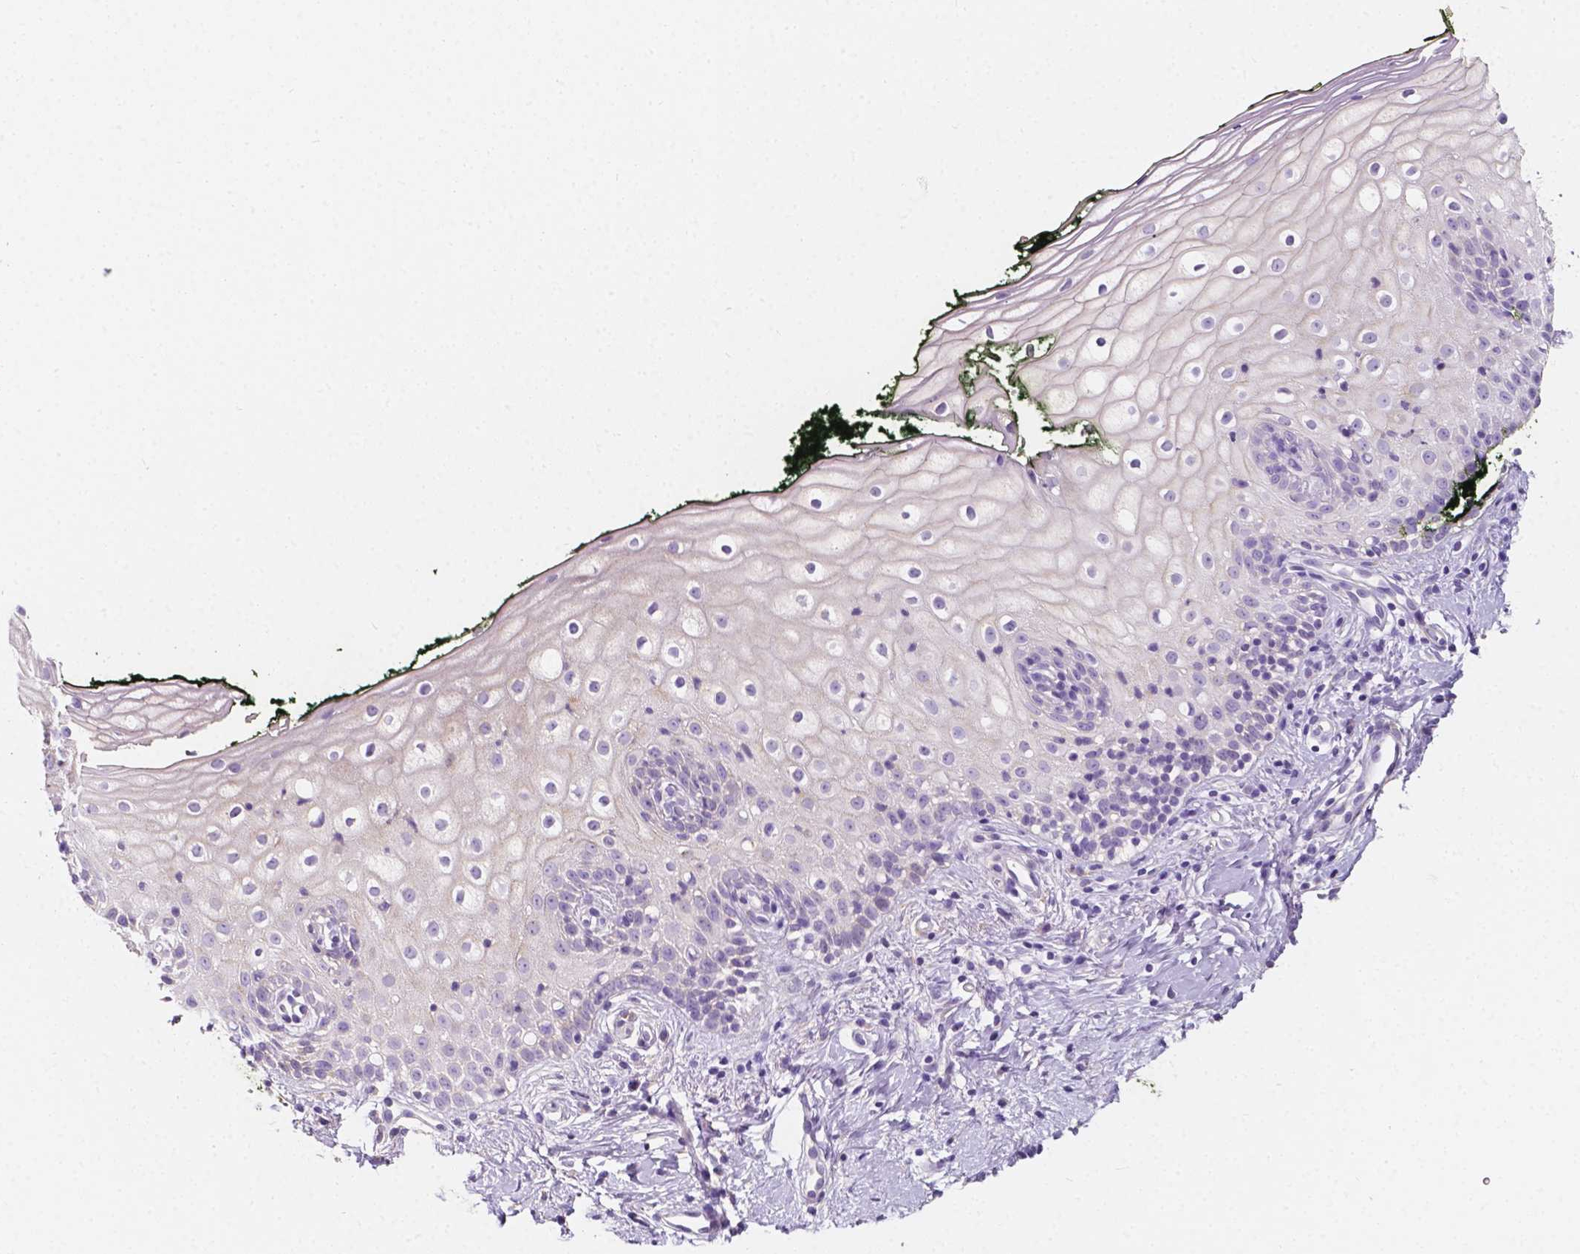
{"staining": {"intensity": "negative", "quantity": "none", "location": "none"}, "tissue": "vagina", "cell_type": "Squamous epithelial cells", "image_type": "normal", "snomed": [{"axis": "morphology", "description": "Normal tissue, NOS"}, {"axis": "topography", "description": "Vagina"}], "caption": "Squamous epithelial cells are negative for brown protein staining in benign vagina. The staining is performed using DAB brown chromogen with nuclei counter-stained in using hematoxylin.", "gene": "SIRT2", "patient": {"sex": "female", "age": 47}}